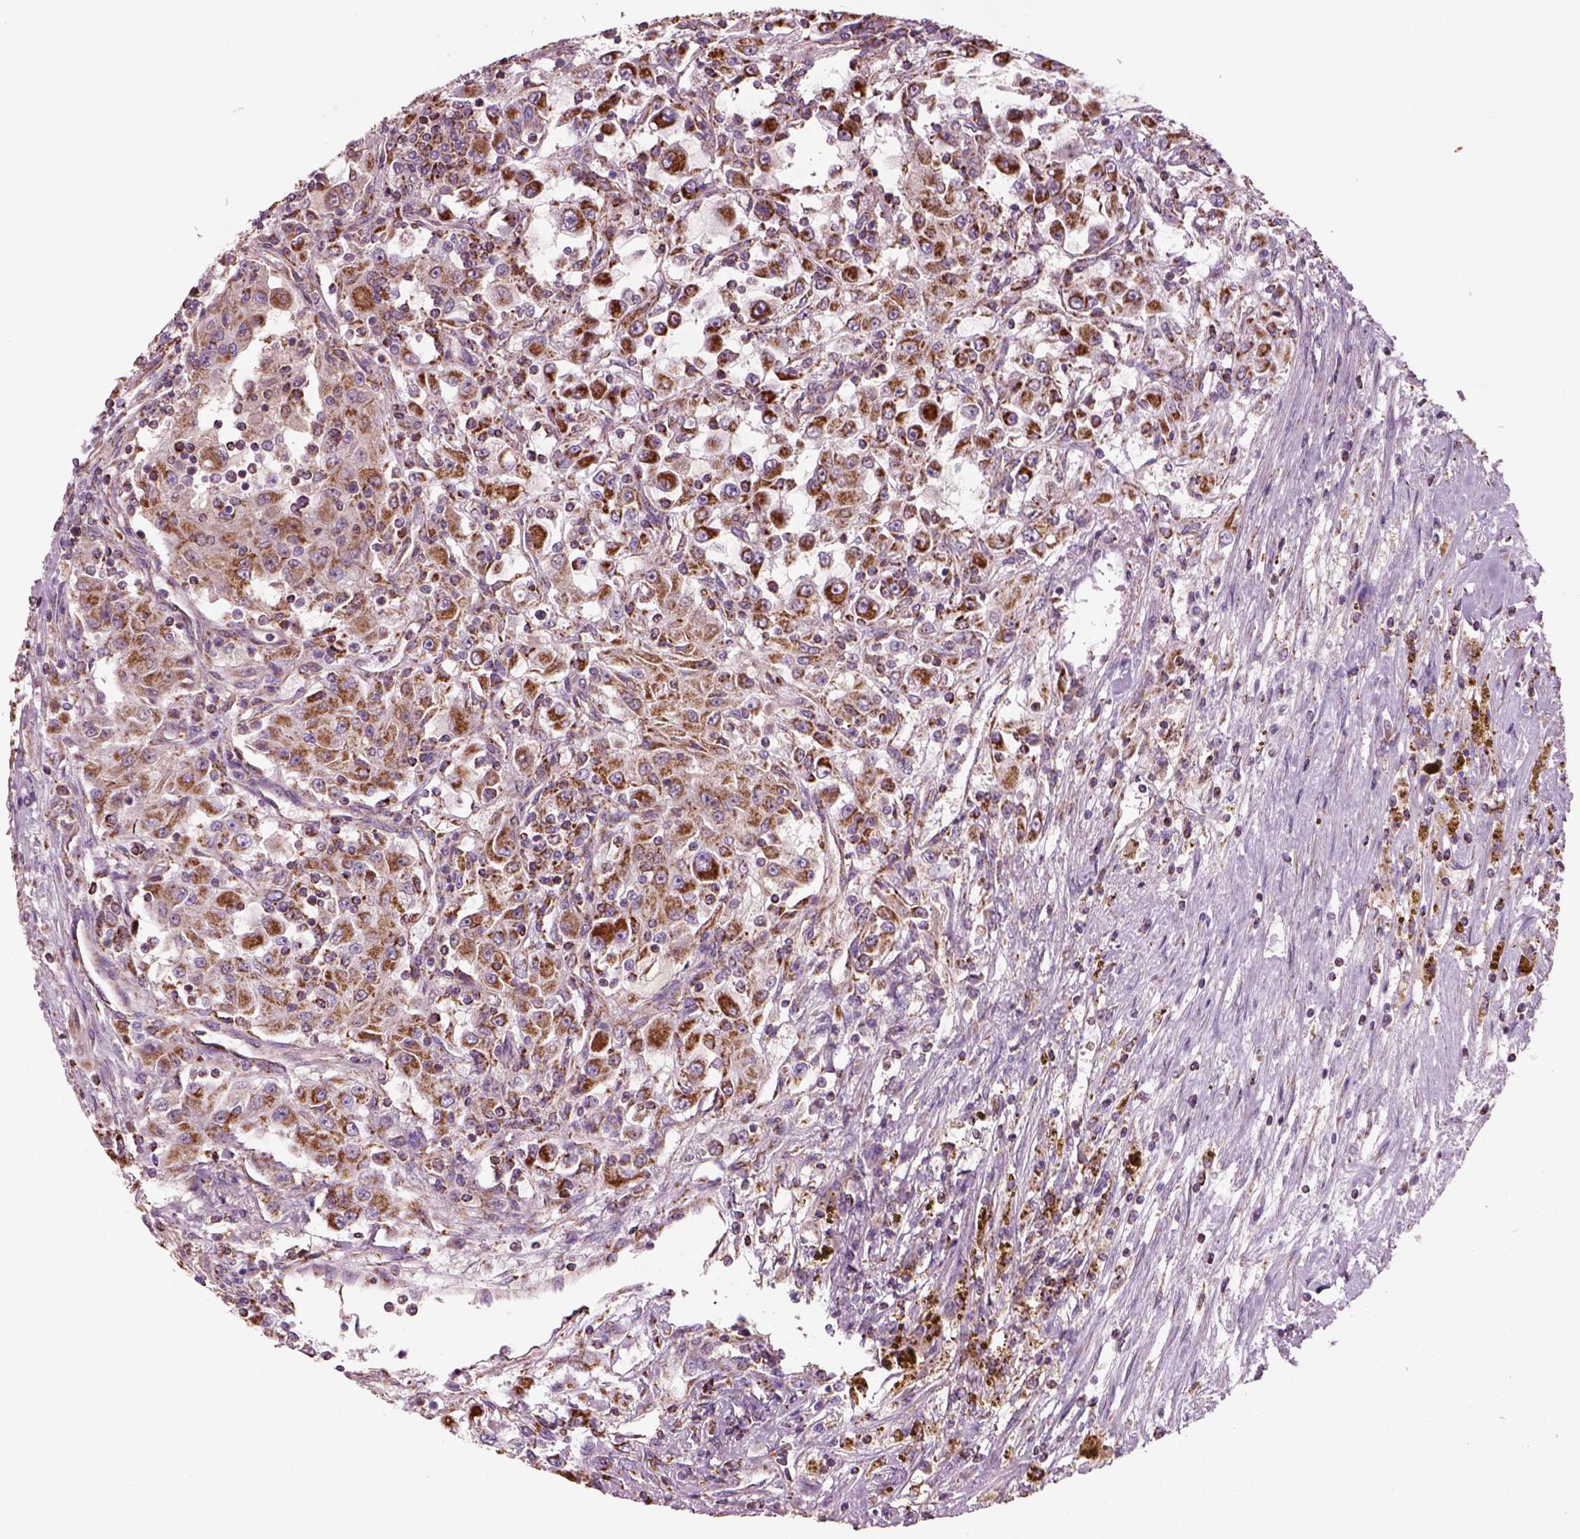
{"staining": {"intensity": "moderate", "quantity": ">75%", "location": "cytoplasmic/membranous"}, "tissue": "renal cancer", "cell_type": "Tumor cells", "image_type": "cancer", "snomed": [{"axis": "morphology", "description": "Adenocarcinoma, NOS"}, {"axis": "topography", "description": "Kidney"}], "caption": "Adenocarcinoma (renal) stained with immunohistochemistry exhibits moderate cytoplasmic/membranous staining in approximately >75% of tumor cells.", "gene": "SLC25A24", "patient": {"sex": "female", "age": 67}}